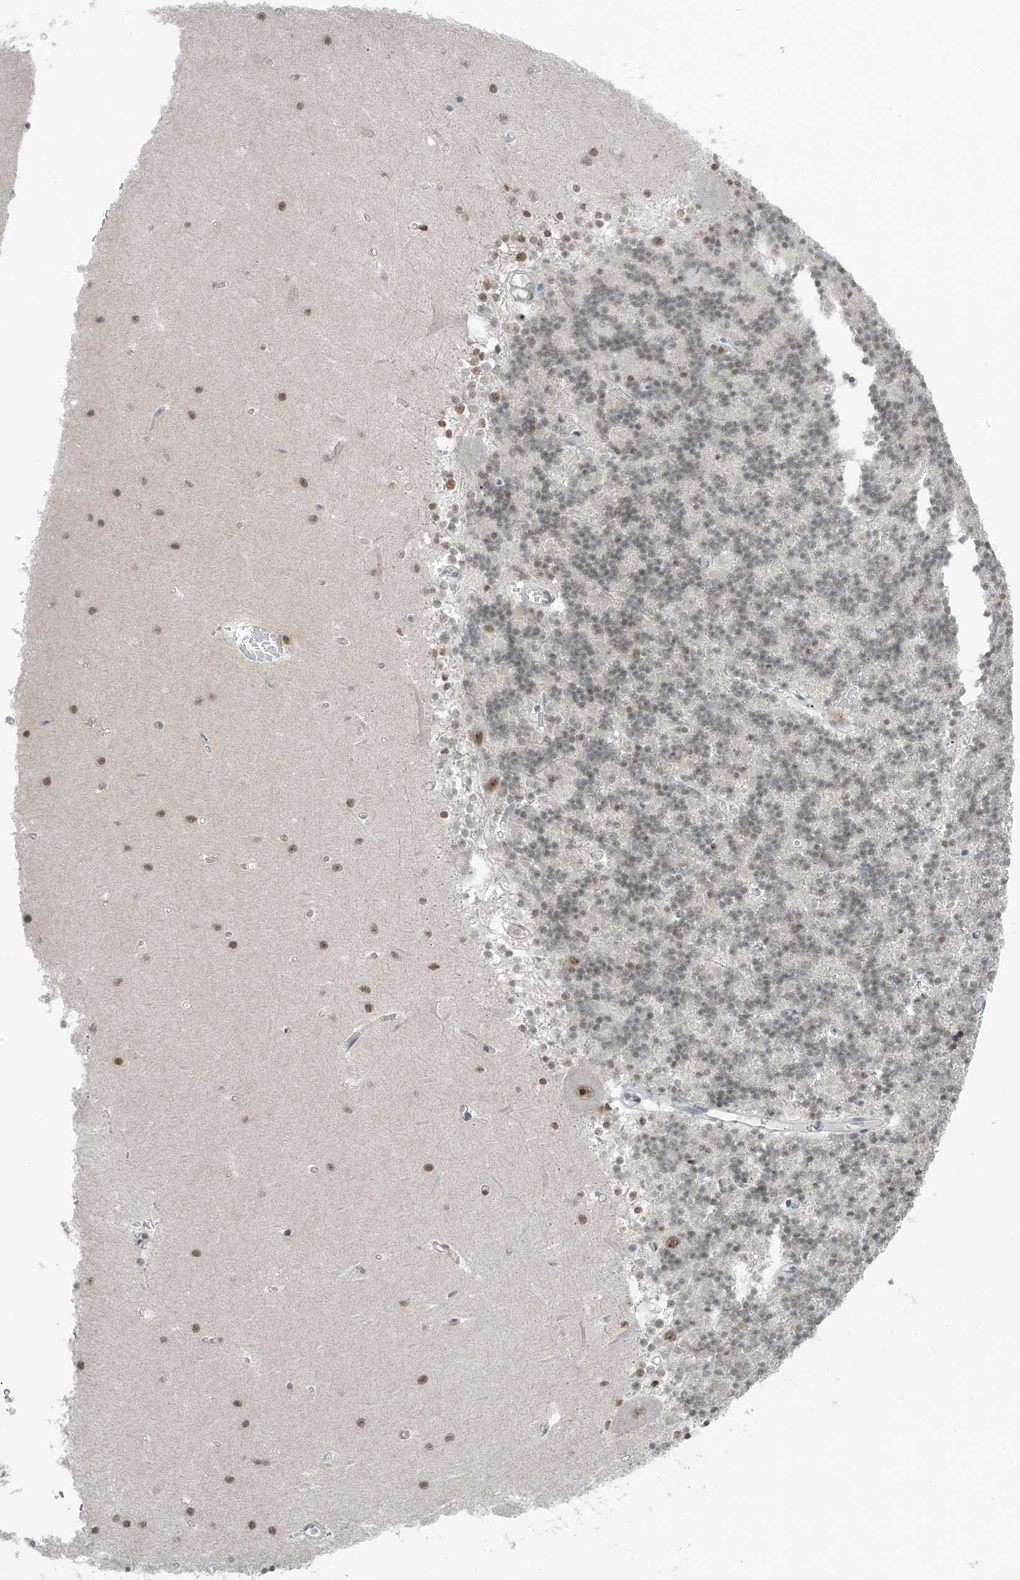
{"staining": {"intensity": "weak", "quantity": "<25%", "location": "nuclear"}, "tissue": "cerebellum", "cell_type": "Cells in granular layer", "image_type": "normal", "snomed": [{"axis": "morphology", "description": "Normal tissue, NOS"}, {"axis": "topography", "description": "Cerebellum"}], "caption": "This image is of benign cerebellum stained with IHC to label a protein in brown with the nuclei are counter-stained blue. There is no staining in cells in granular layer.", "gene": "WRNIP1", "patient": {"sex": "male", "age": 37}}